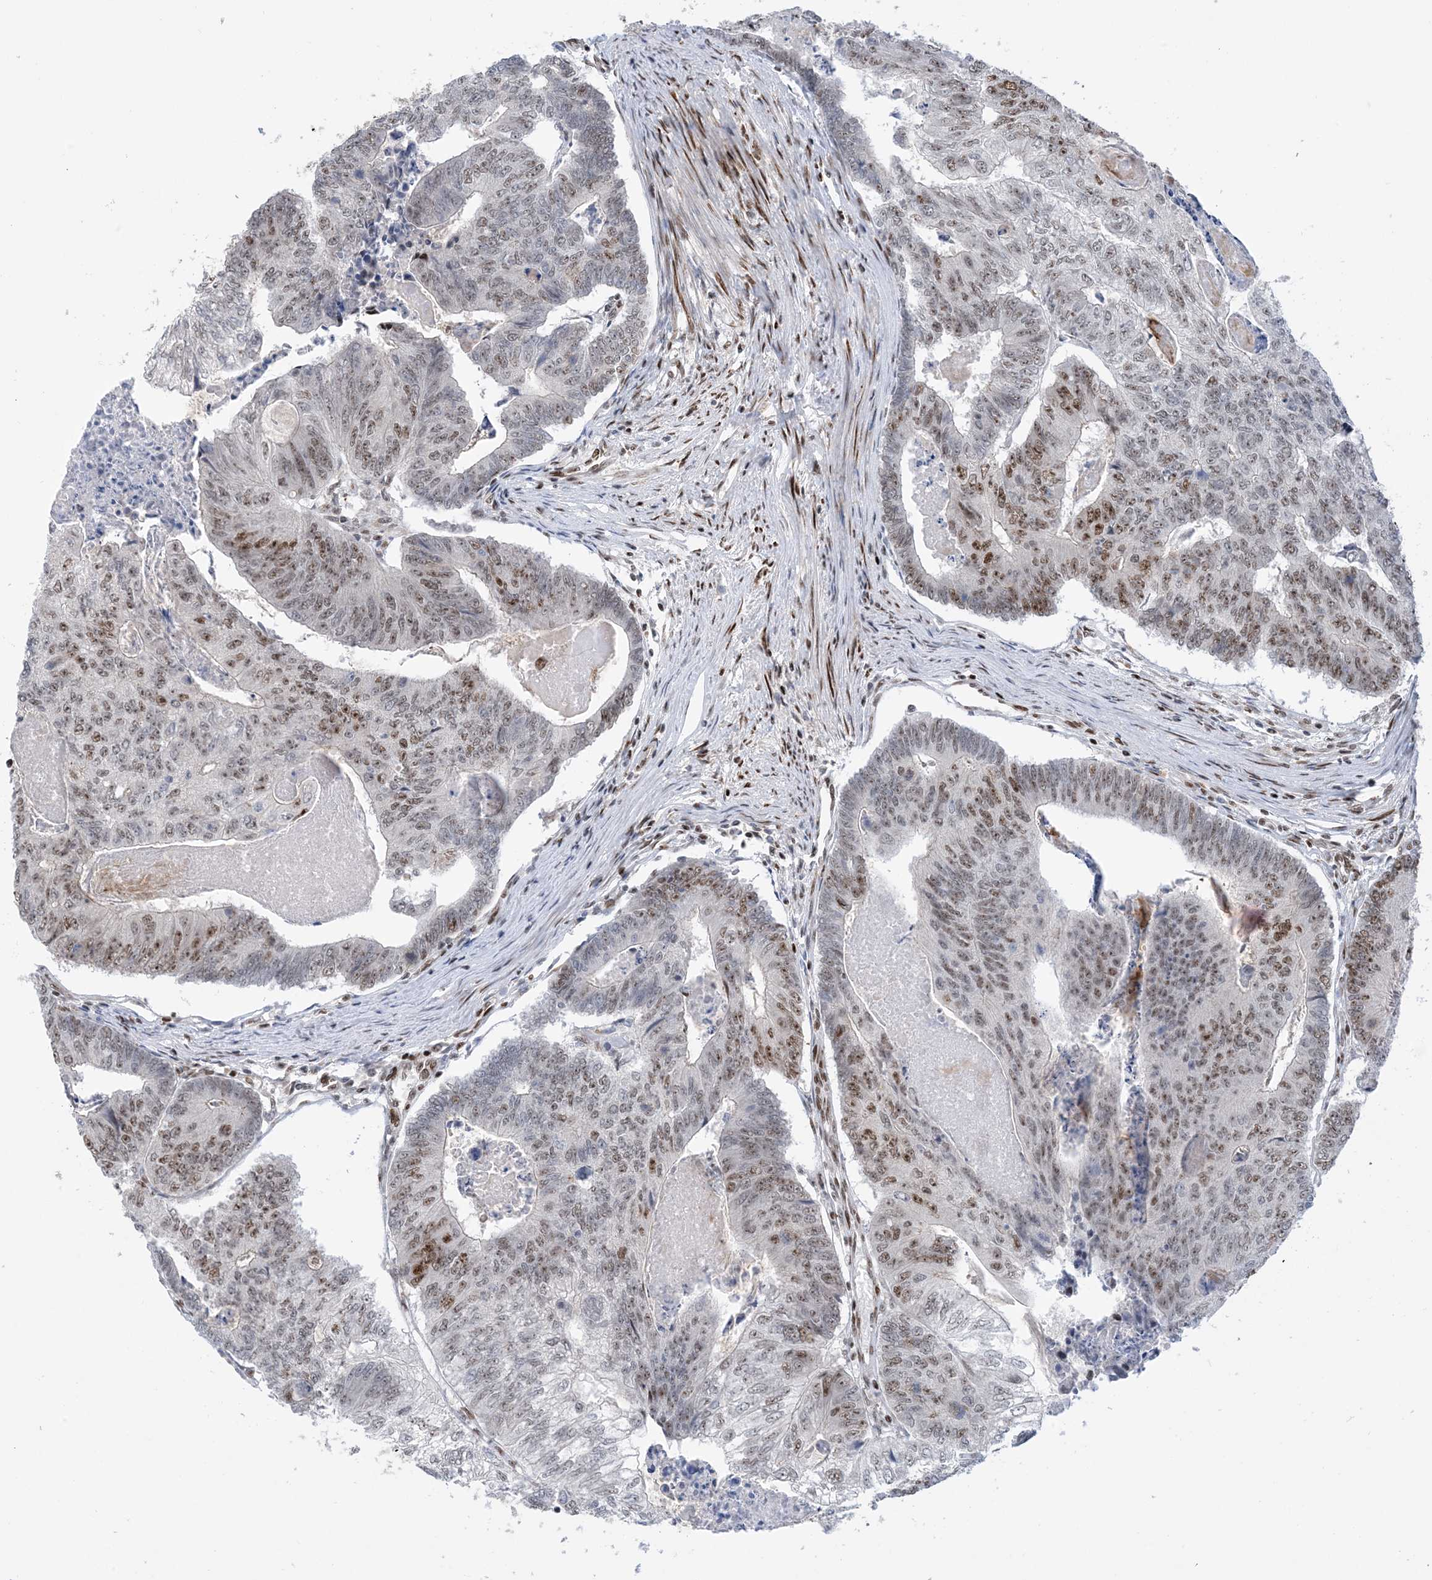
{"staining": {"intensity": "moderate", "quantity": "25%-75%", "location": "nuclear"}, "tissue": "colorectal cancer", "cell_type": "Tumor cells", "image_type": "cancer", "snomed": [{"axis": "morphology", "description": "Adenocarcinoma, NOS"}, {"axis": "topography", "description": "Colon"}], "caption": "This micrograph displays immunohistochemistry (IHC) staining of colorectal adenocarcinoma, with medium moderate nuclear positivity in approximately 25%-75% of tumor cells.", "gene": "TSPYL1", "patient": {"sex": "female", "age": 67}}